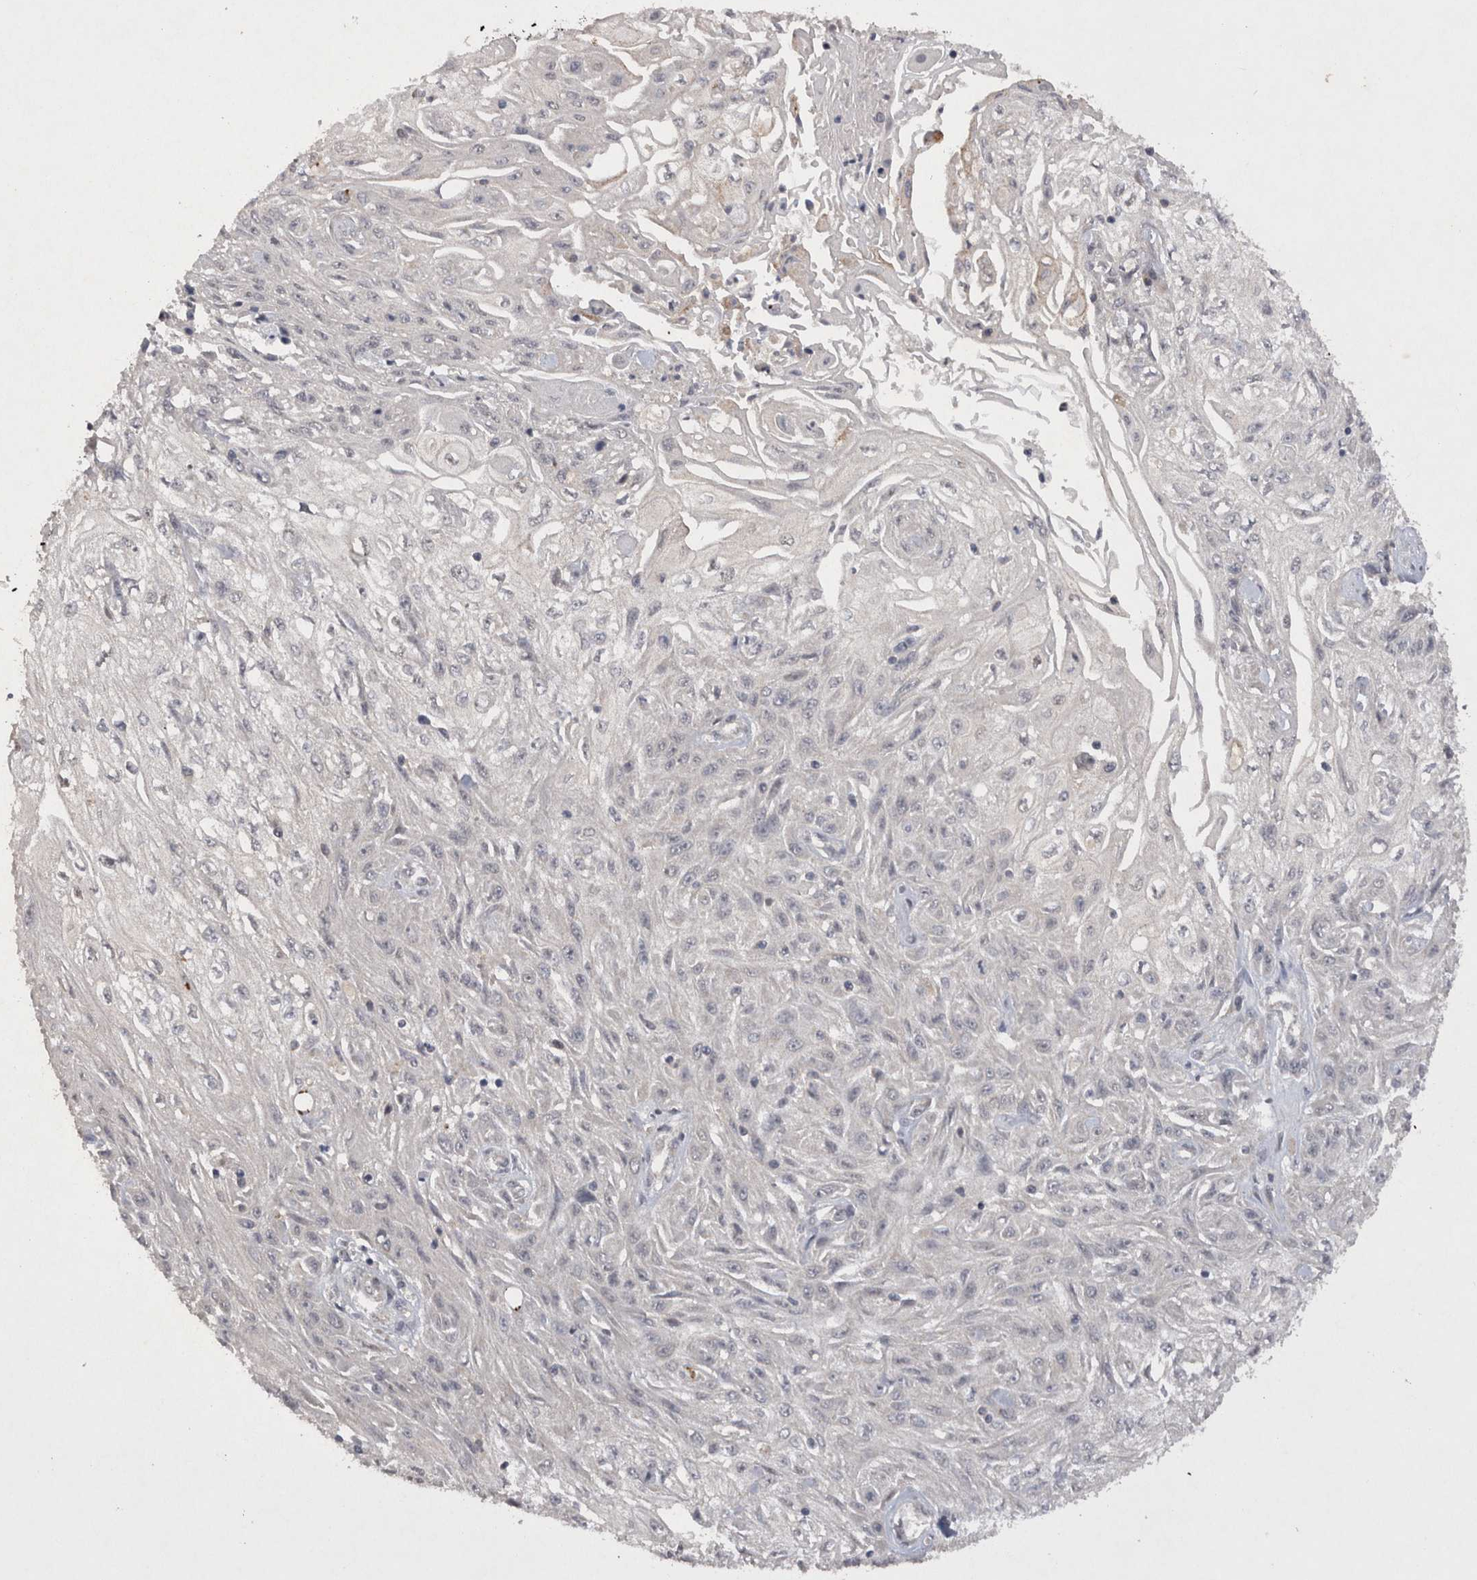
{"staining": {"intensity": "negative", "quantity": "none", "location": "none"}, "tissue": "skin cancer", "cell_type": "Tumor cells", "image_type": "cancer", "snomed": [{"axis": "morphology", "description": "Squamous cell carcinoma, NOS"}, {"axis": "morphology", "description": "Squamous cell carcinoma, metastatic, NOS"}, {"axis": "topography", "description": "Skin"}, {"axis": "topography", "description": "Lymph node"}], "caption": "Human skin cancer (squamous cell carcinoma) stained for a protein using IHC shows no expression in tumor cells.", "gene": "RASSF3", "patient": {"sex": "male", "age": 75}}